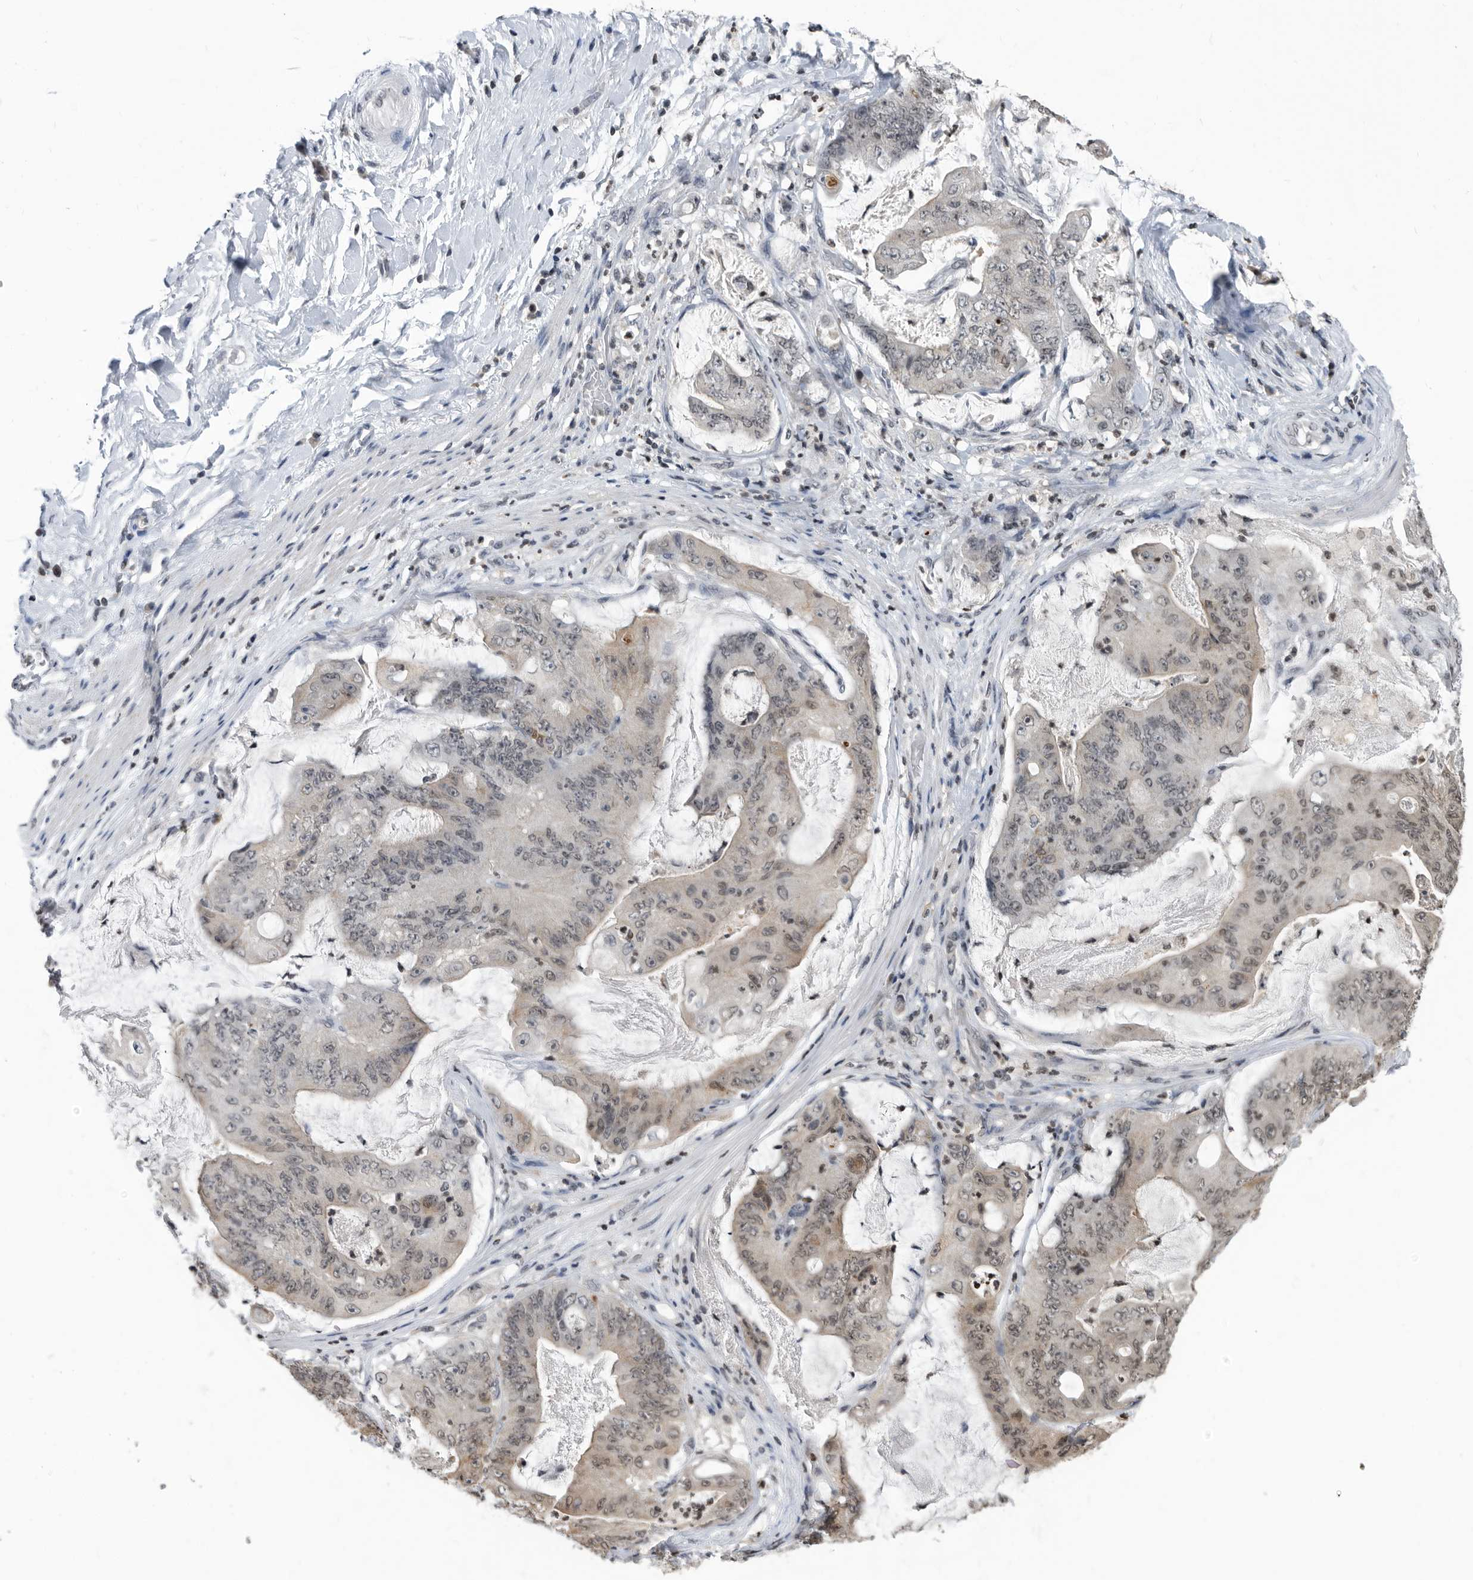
{"staining": {"intensity": "weak", "quantity": "25%-75%", "location": "cytoplasmic/membranous,nuclear"}, "tissue": "stomach cancer", "cell_type": "Tumor cells", "image_type": "cancer", "snomed": [{"axis": "morphology", "description": "Adenocarcinoma, NOS"}, {"axis": "topography", "description": "Stomach"}], "caption": "Immunohistochemical staining of human adenocarcinoma (stomach) shows weak cytoplasmic/membranous and nuclear protein staining in about 25%-75% of tumor cells.", "gene": "TSTD1", "patient": {"sex": "female", "age": 73}}